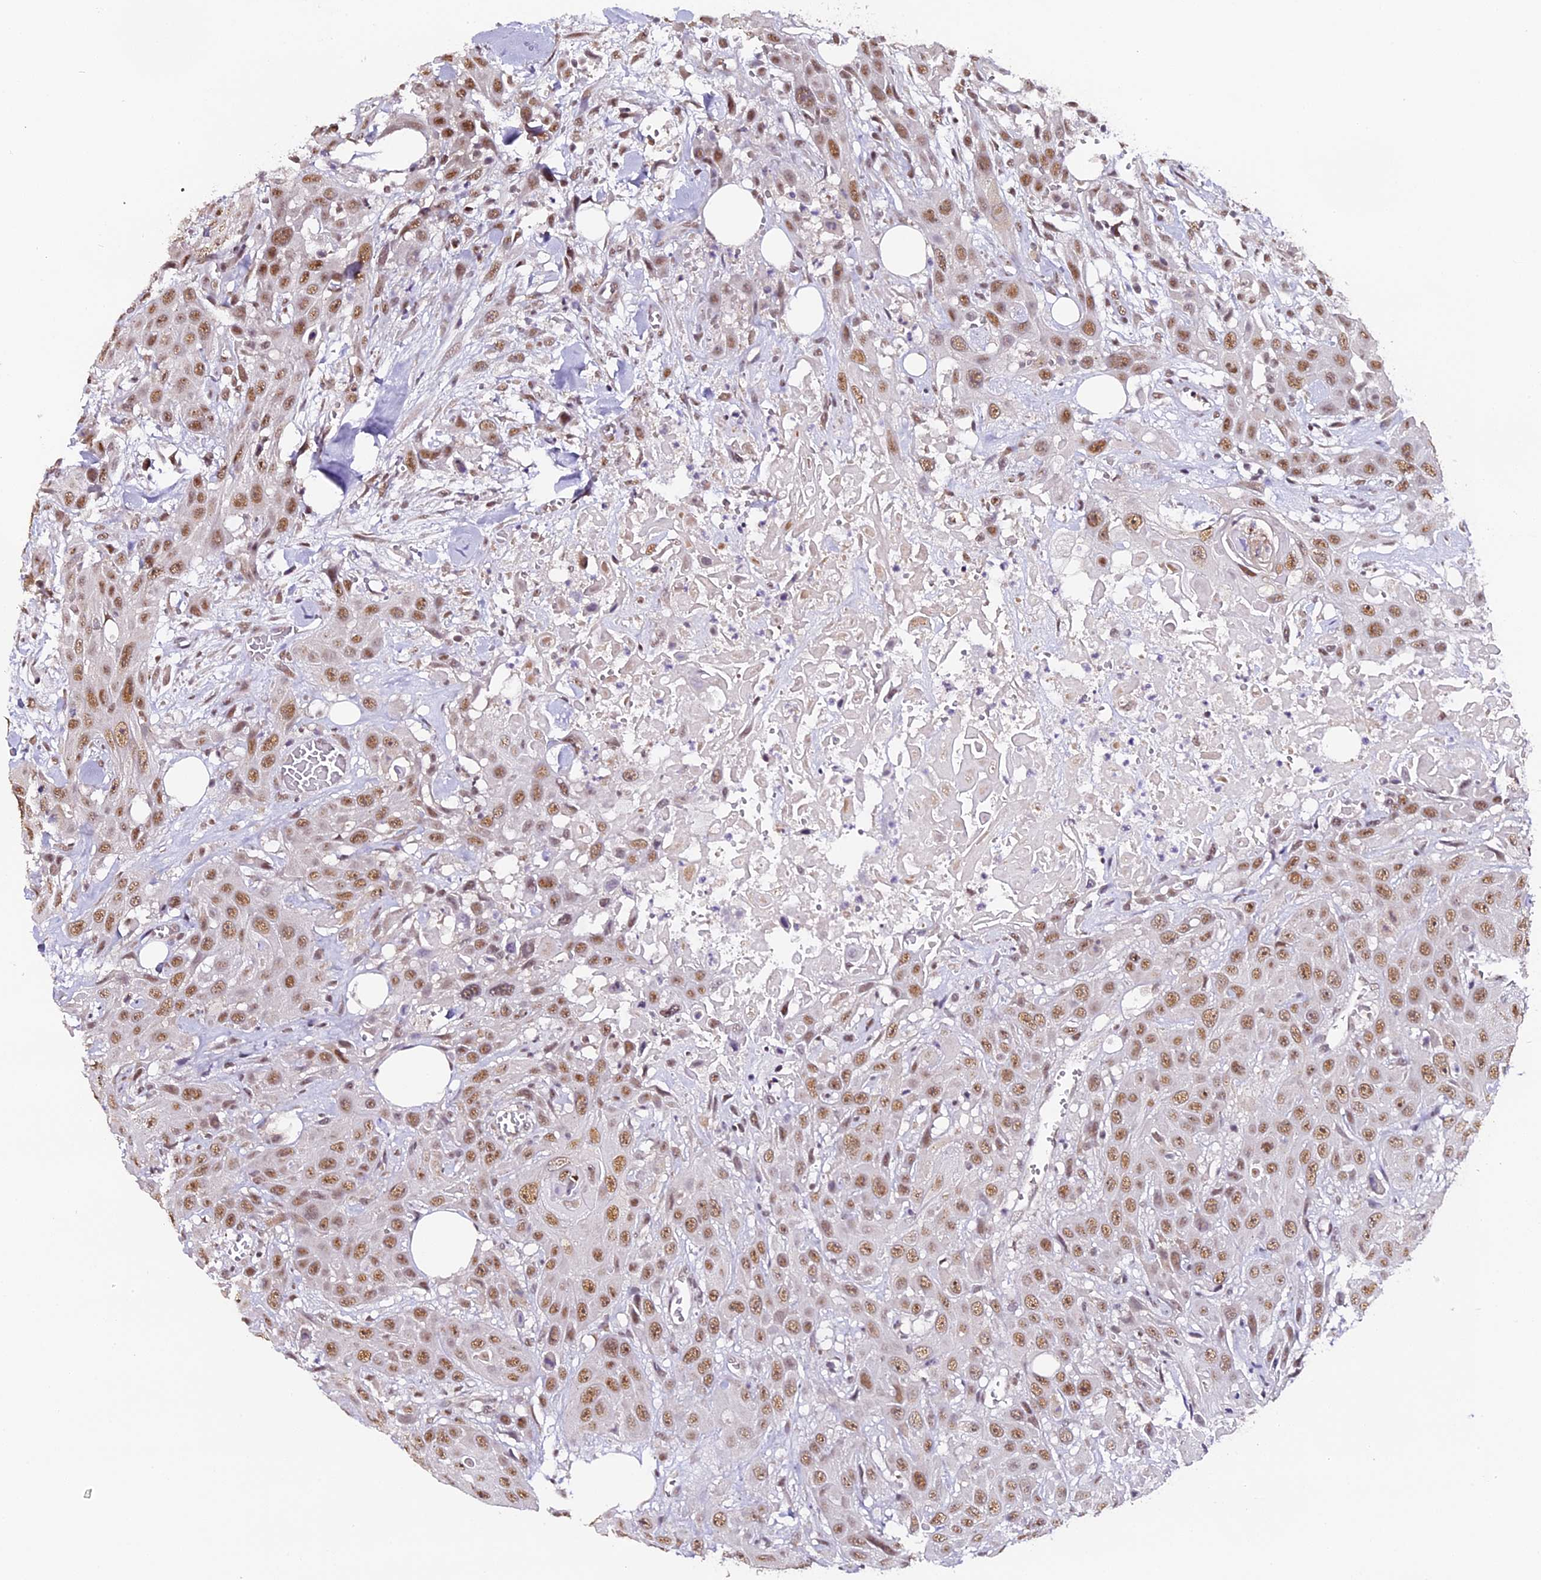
{"staining": {"intensity": "moderate", "quantity": ">75%", "location": "nuclear"}, "tissue": "head and neck cancer", "cell_type": "Tumor cells", "image_type": "cancer", "snomed": [{"axis": "morphology", "description": "Squamous cell carcinoma, NOS"}, {"axis": "topography", "description": "Head-Neck"}], "caption": "Protein staining shows moderate nuclear staining in approximately >75% of tumor cells in head and neck squamous cell carcinoma.", "gene": "NCBP1", "patient": {"sex": "male", "age": 81}}